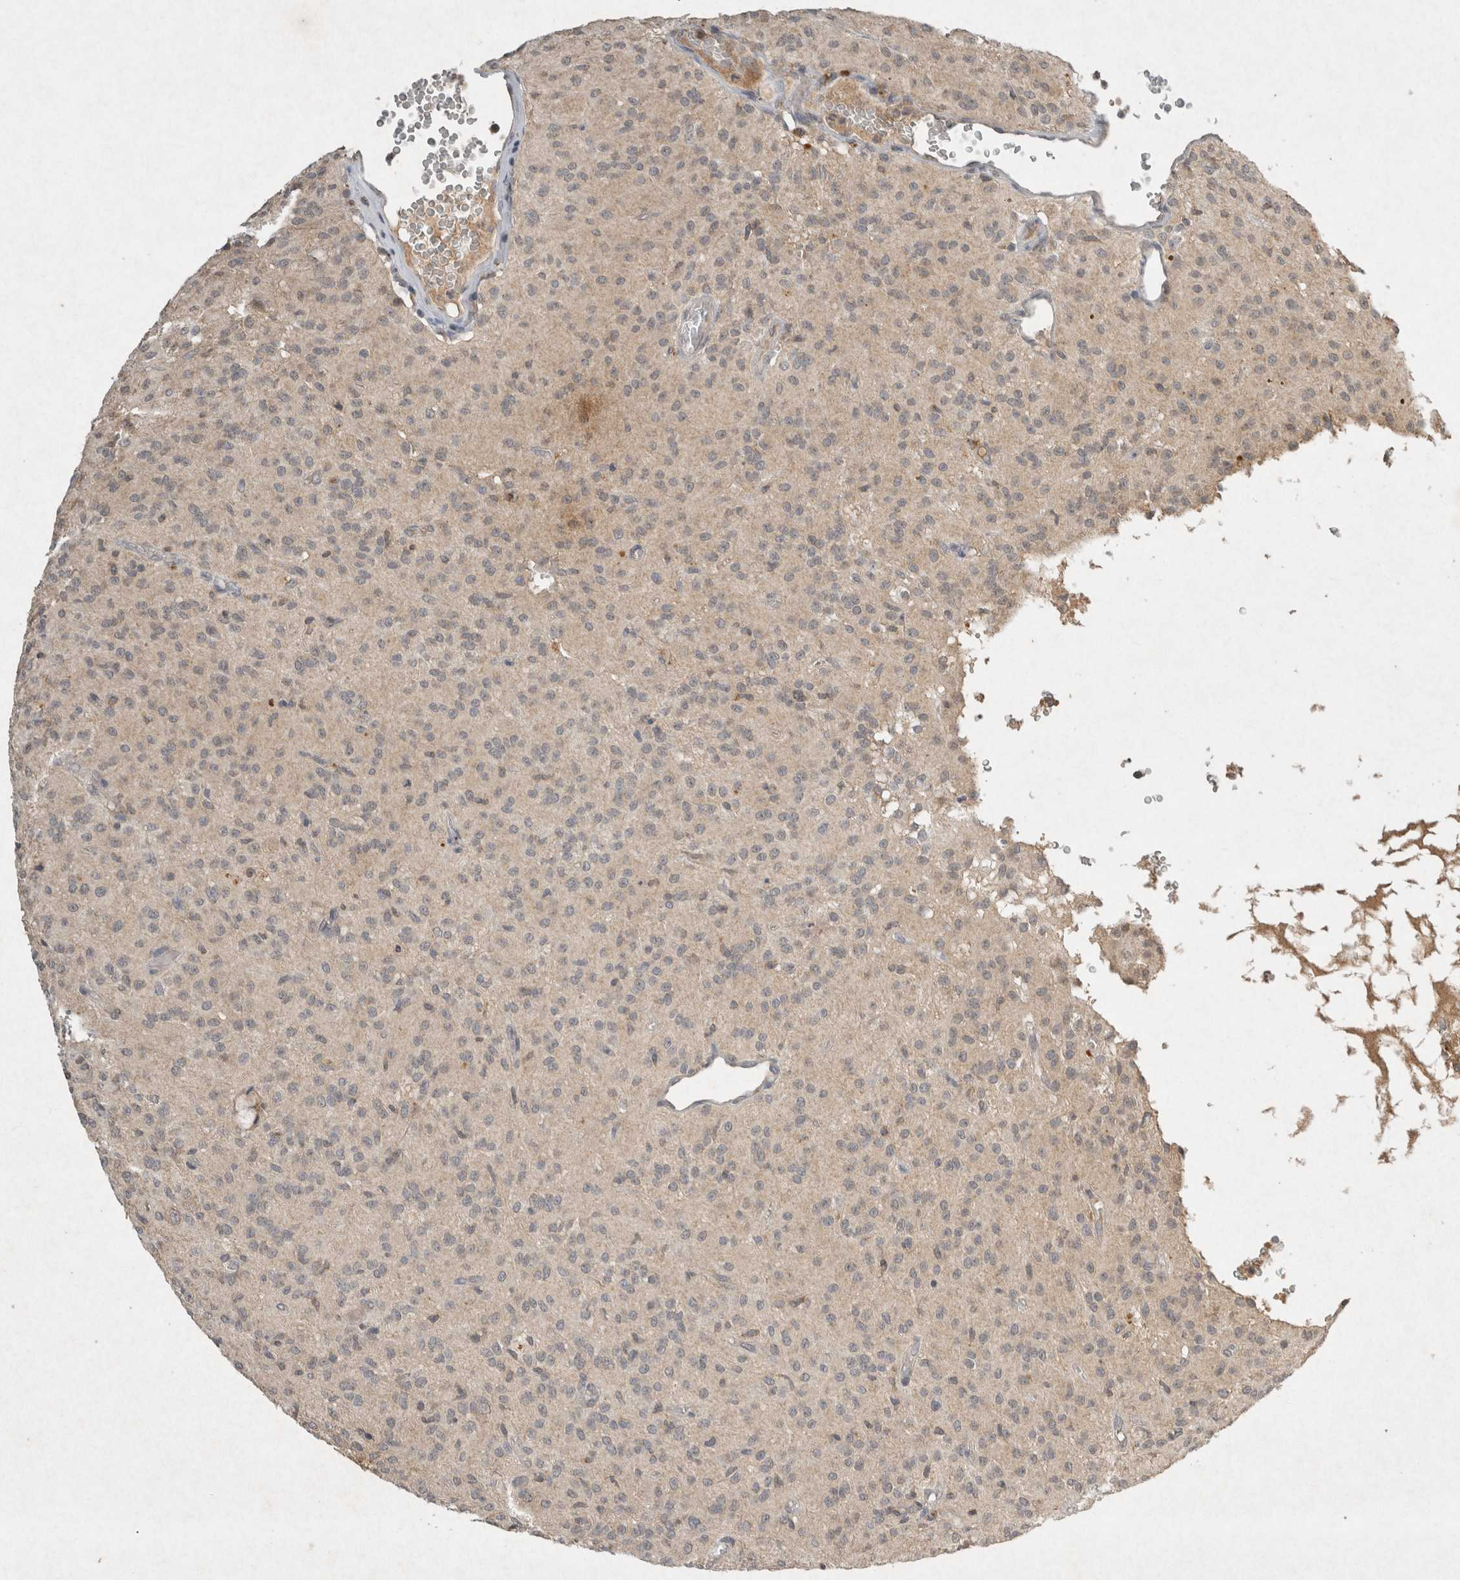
{"staining": {"intensity": "negative", "quantity": "none", "location": "none"}, "tissue": "glioma", "cell_type": "Tumor cells", "image_type": "cancer", "snomed": [{"axis": "morphology", "description": "Glioma, malignant, High grade"}, {"axis": "topography", "description": "Brain"}], "caption": "Immunohistochemistry (IHC) photomicrograph of glioma stained for a protein (brown), which reveals no expression in tumor cells. The staining is performed using DAB brown chromogen with nuclei counter-stained in using hematoxylin.", "gene": "LOXL2", "patient": {"sex": "female", "age": 59}}